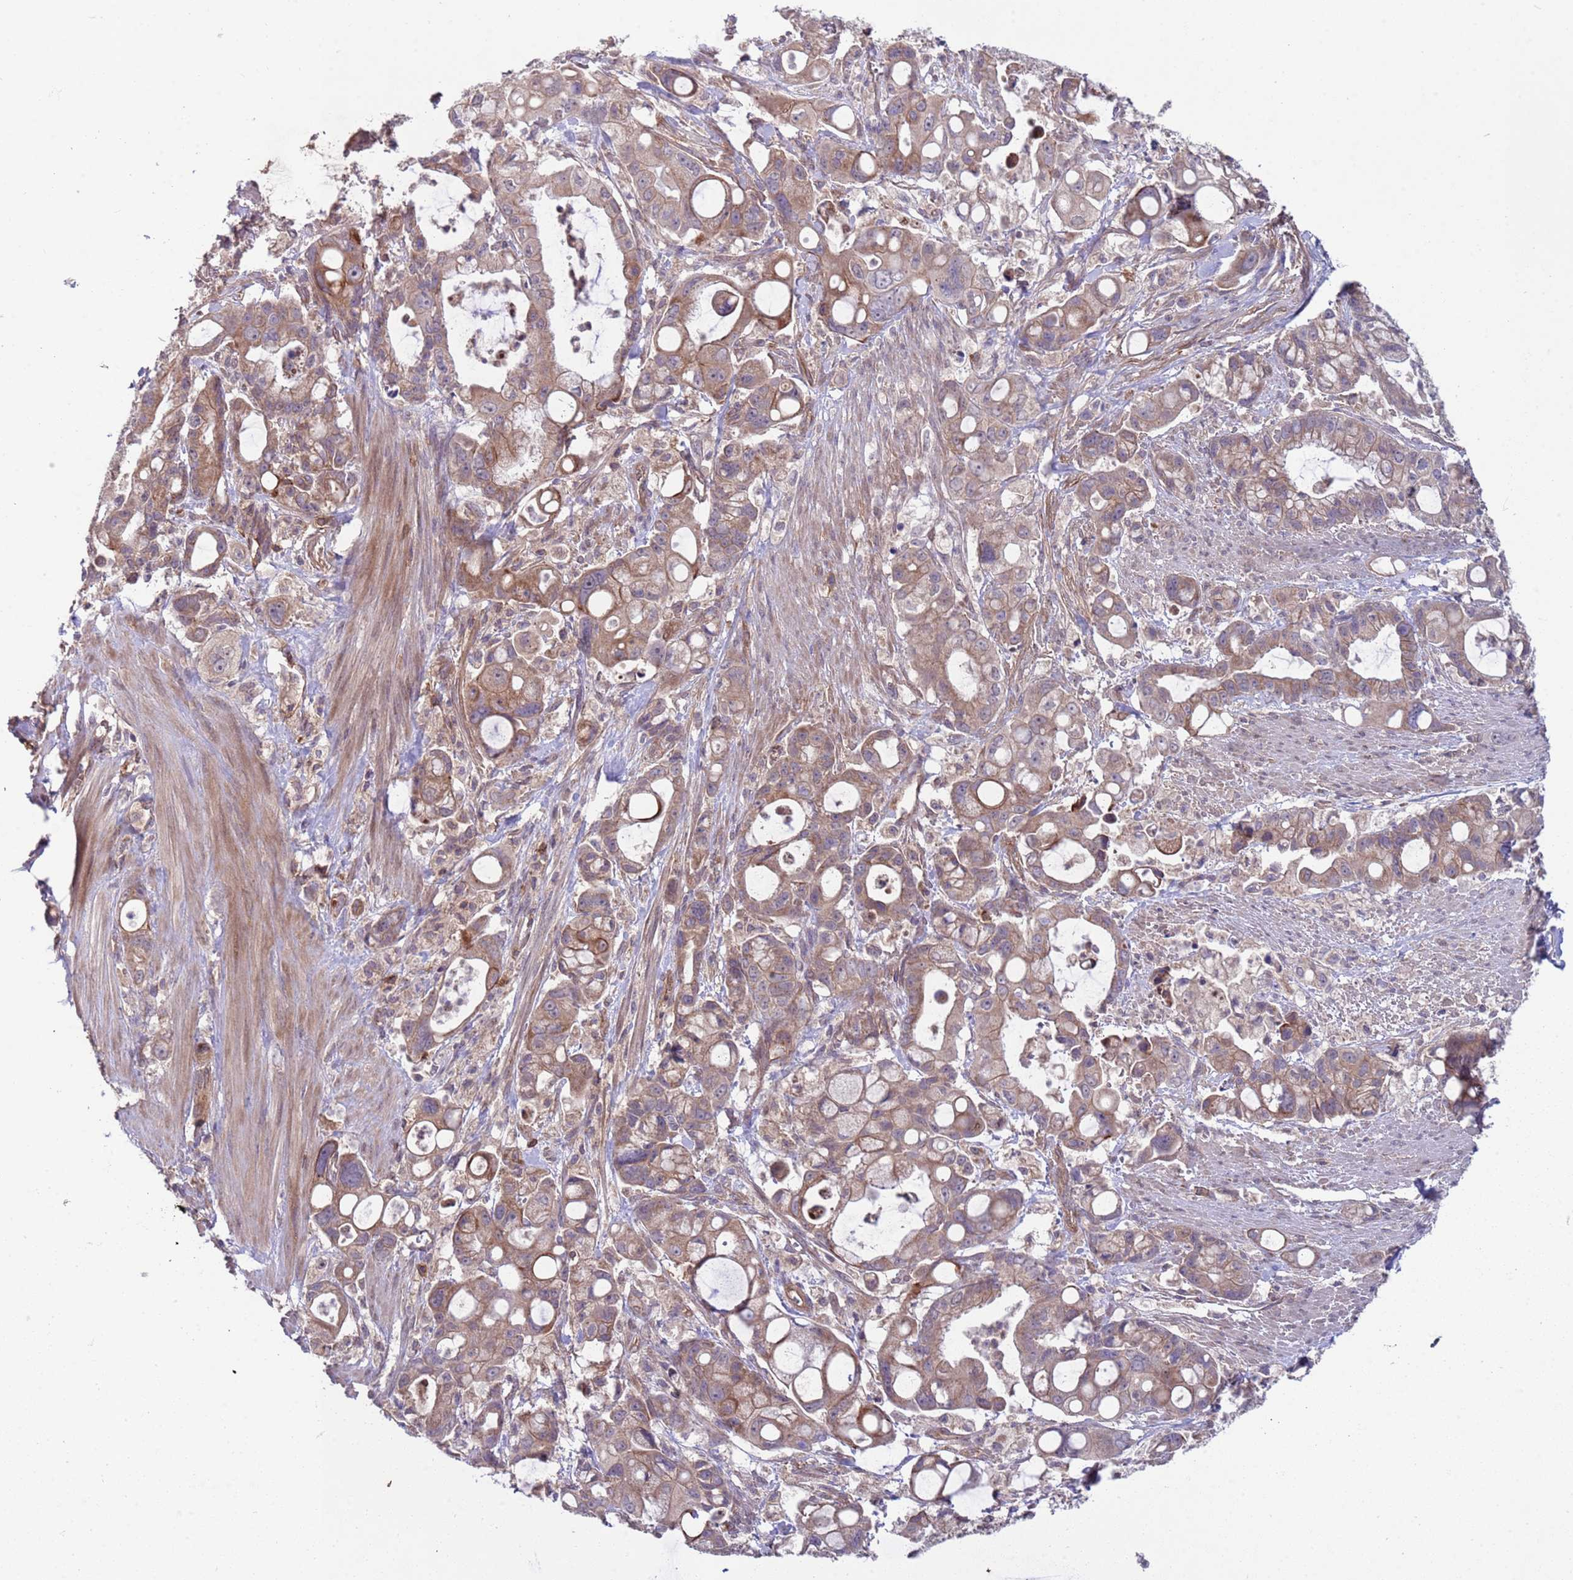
{"staining": {"intensity": "moderate", "quantity": "25%-75%", "location": "cytoplasmic/membranous"}, "tissue": "pancreatic cancer", "cell_type": "Tumor cells", "image_type": "cancer", "snomed": [{"axis": "morphology", "description": "Adenocarcinoma, NOS"}, {"axis": "topography", "description": "Pancreas"}], "caption": "Protein expression analysis of pancreatic cancer (adenocarcinoma) exhibits moderate cytoplasmic/membranous staining in approximately 25%-75% of tumor cells.", "gene": "ACAD8", "patient": {"sex": "male", "age": 68}}